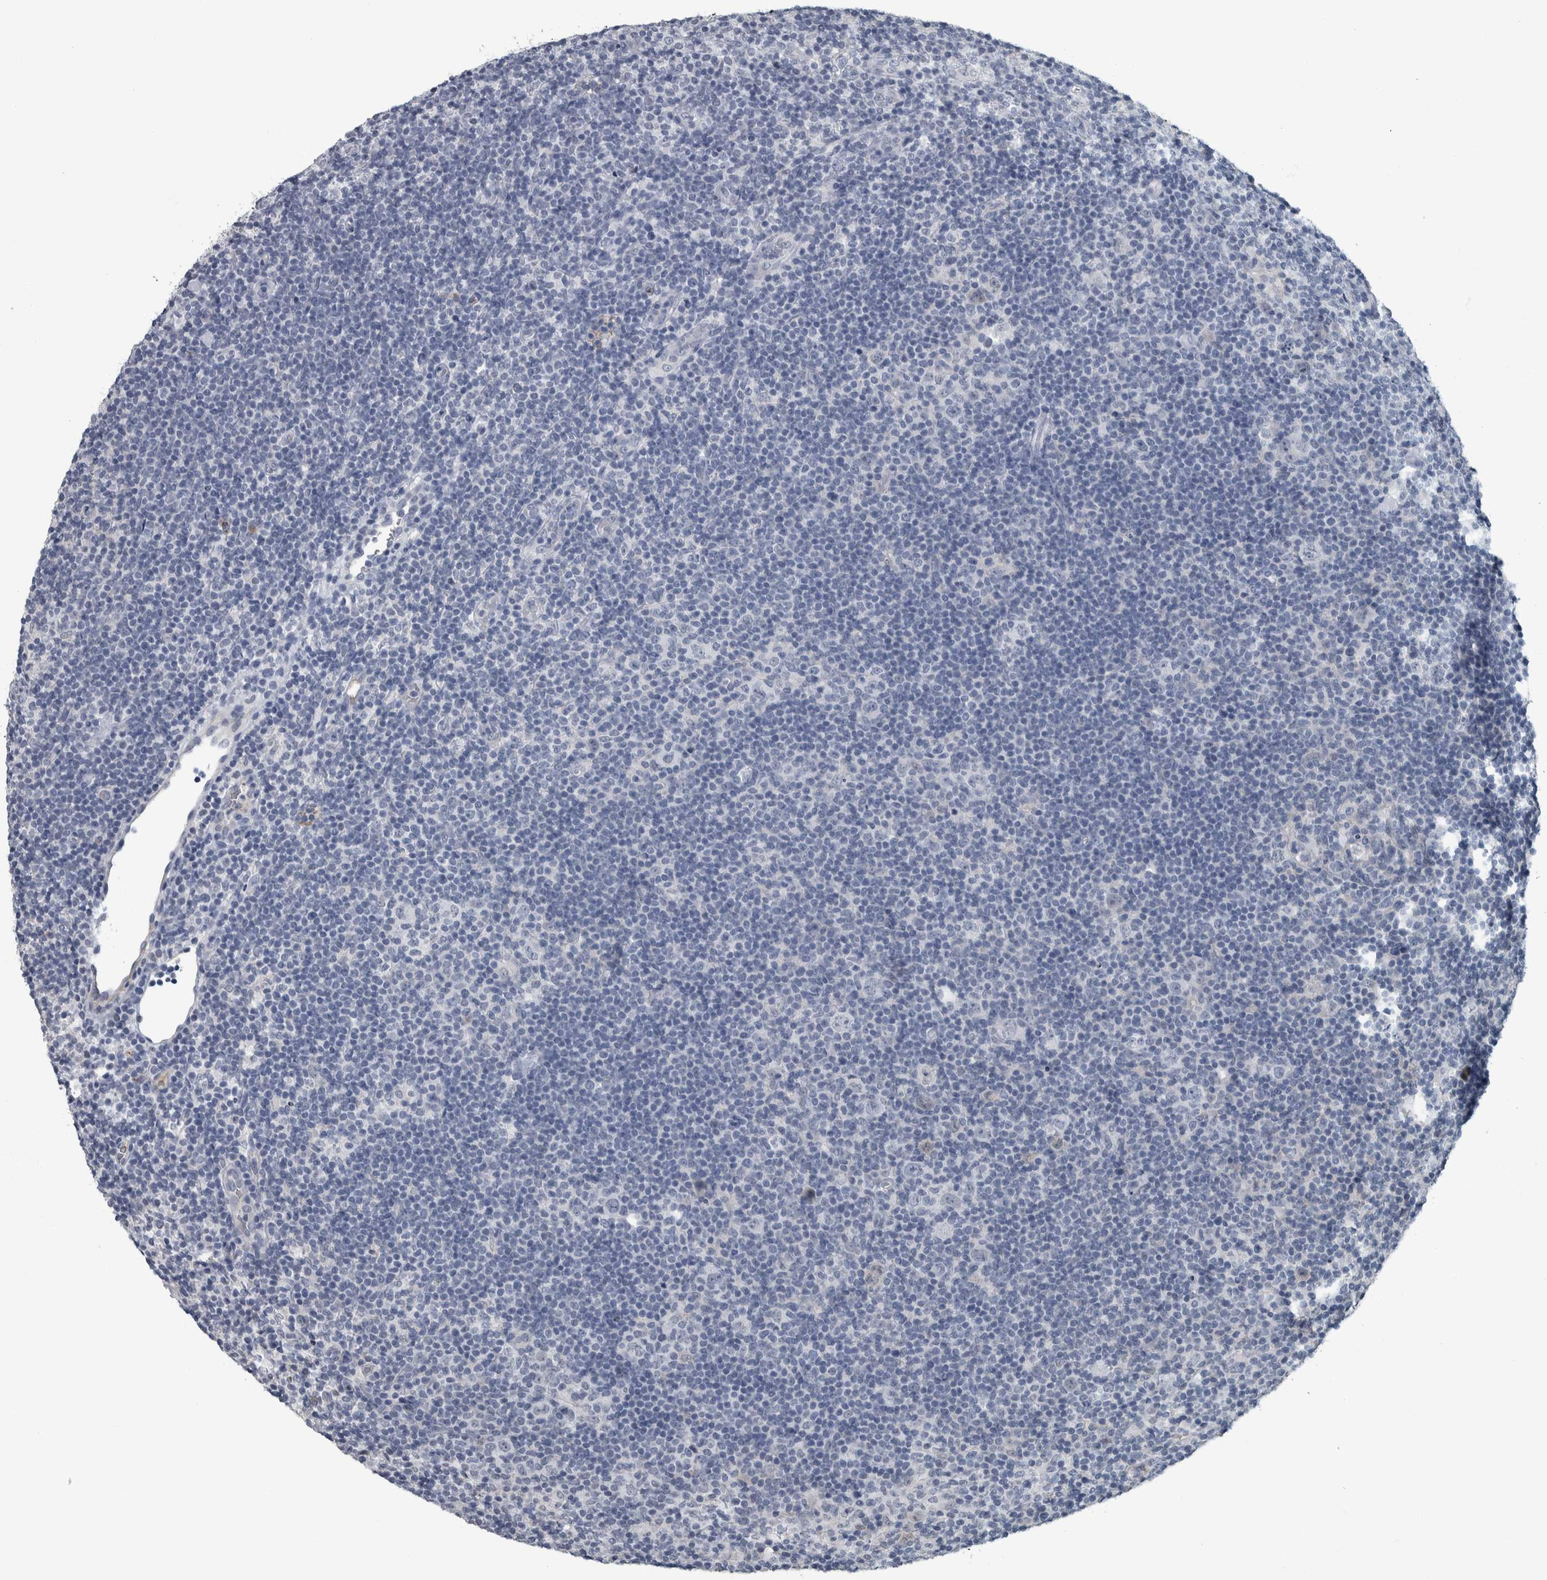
{"staining": {"intensity": "negative", "quantity": "none", "location": "none"}, "tissue": "lymphoma", "cell_type": "Tumor cells", "image_type": "cancer", "snomed": [{"axis": "morphology", "description": "Hodgkin's disease, NOS"}, {"axis": "topography", "description": "Lymph node"}], "caption": "Tumor cells show no significant protein expression in Hodgkin's disease. (DAB immunohistochemistry, high magnification).", "gene": "CAVIN4", "patient": {"sex": "female", "age": 57}}